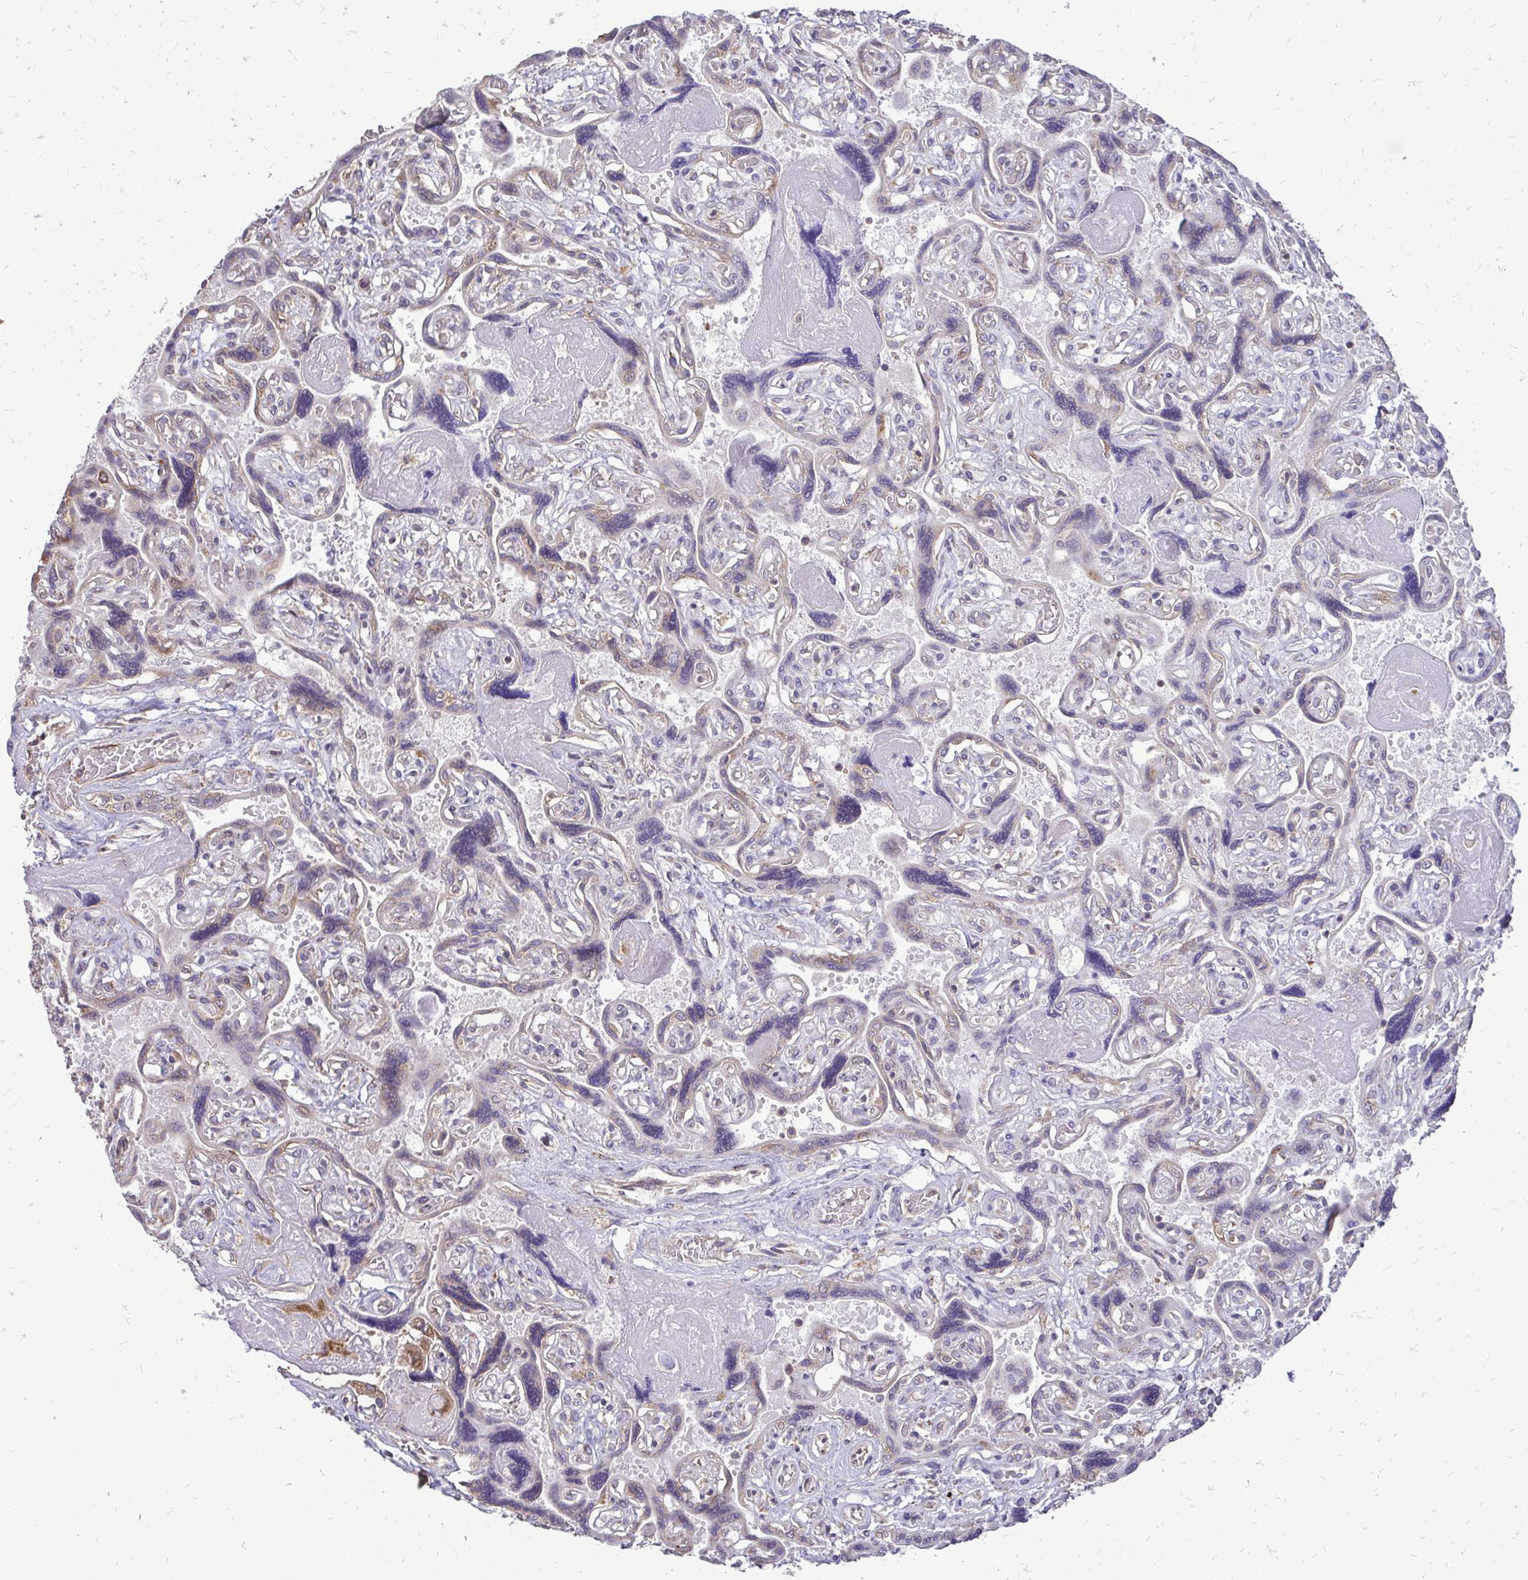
{"staining": {"intensity": "moderate", "quantity": ">75%", "location": "cytoplasmic/membranous"}, "tissue": "placenta", "cell_type": "Decidual cells", "image_type": "normal", "snomed": [{"axis": "morphology", "description": "Normal tissue, NOS"}, {"axis": "topography", "description": "Placenta"}], "caption": "Immunohistochemical staining of benign placenta shows medium levels of moderate cytoplasmic/membranous positivity in about >75% of decidual cells.", "gene": "RPS3", "patient": {"sex": "female", "age": 32}}